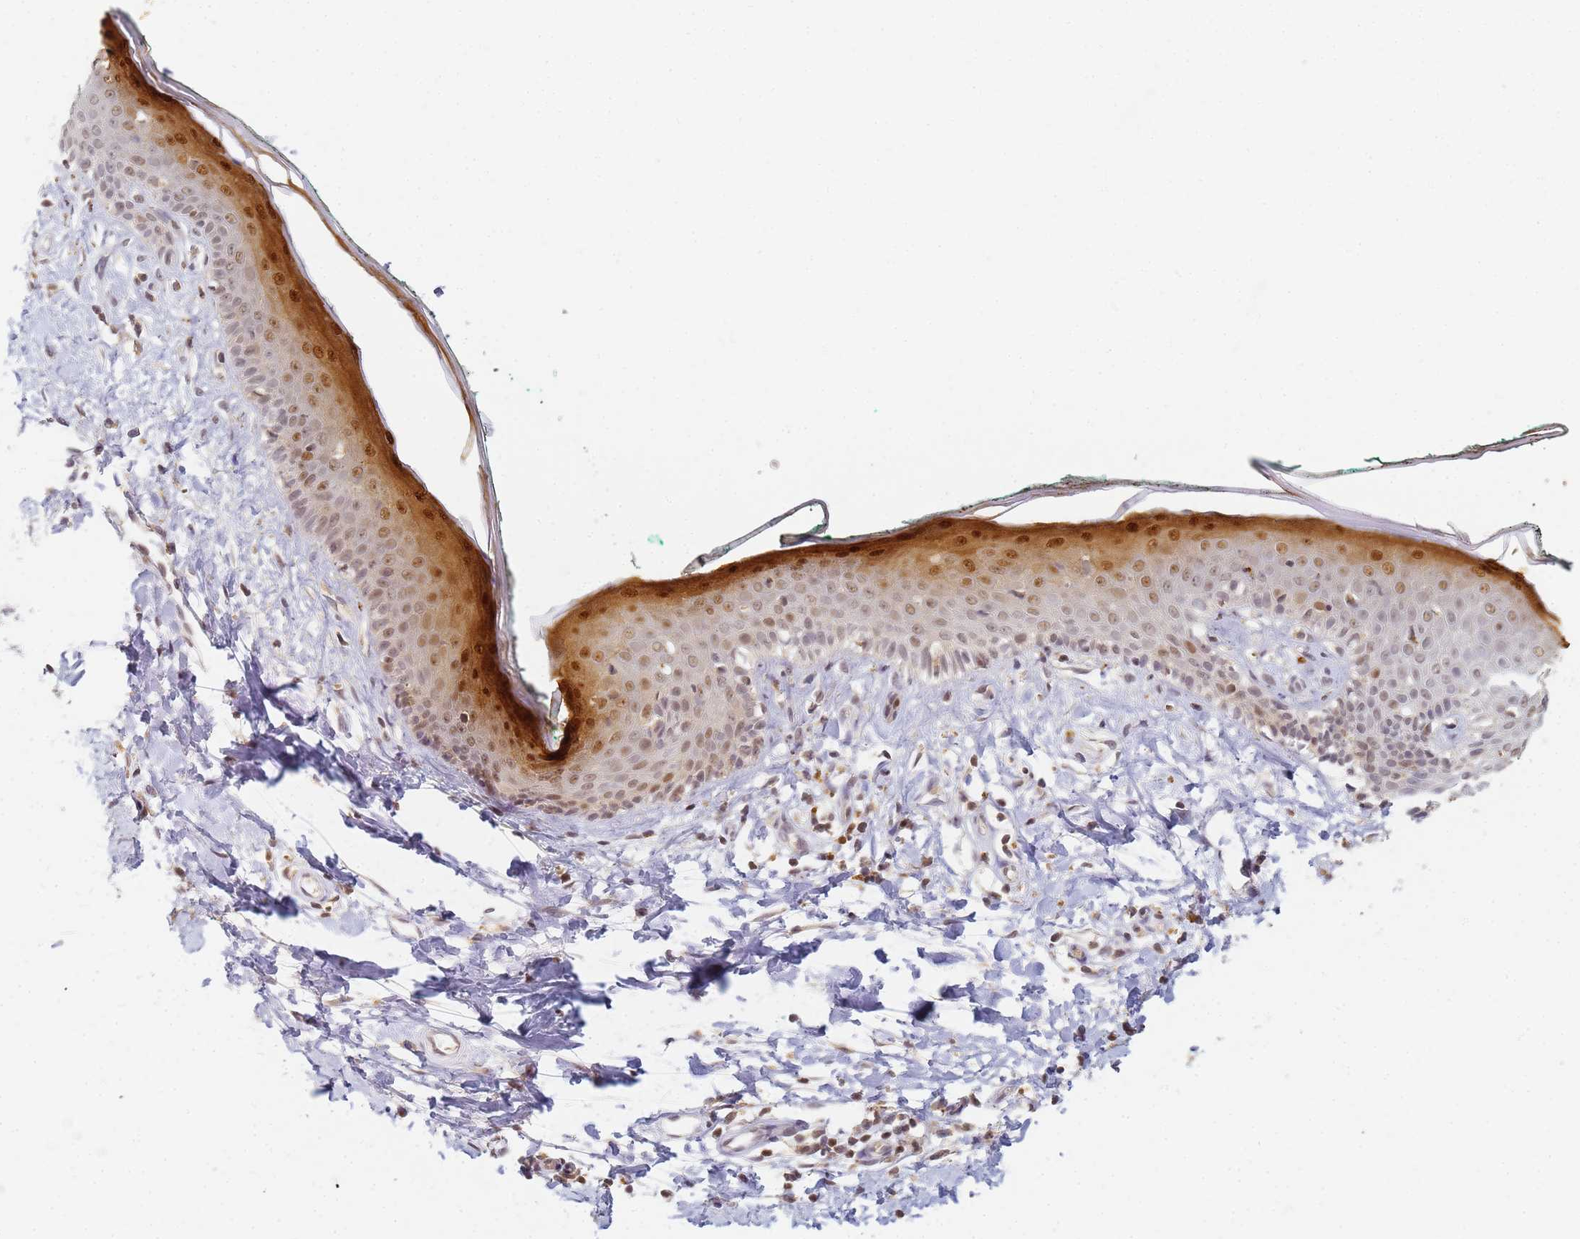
{"staining": {"intensity": "moderate", "quantity": ">75%", "location": "nuclear"}, "tissue": "skin", "cell_type": "Fibroblasts", "image_type": "normal", "snomed": [{"axis": "morphology", "description": "Normal tissue, NOS"}, {"axis": "morphology", "description": "Malignant melanoma, NOS"}, {"axis": "topography", "description": "Skin"}], "caption": "Human skin stained for a protein (brown) shows moderate nuclear positive positivity in about >75% of fibroblasts.", "gene": "HMCES", "patient": {"sex": "male", "age": 62}}